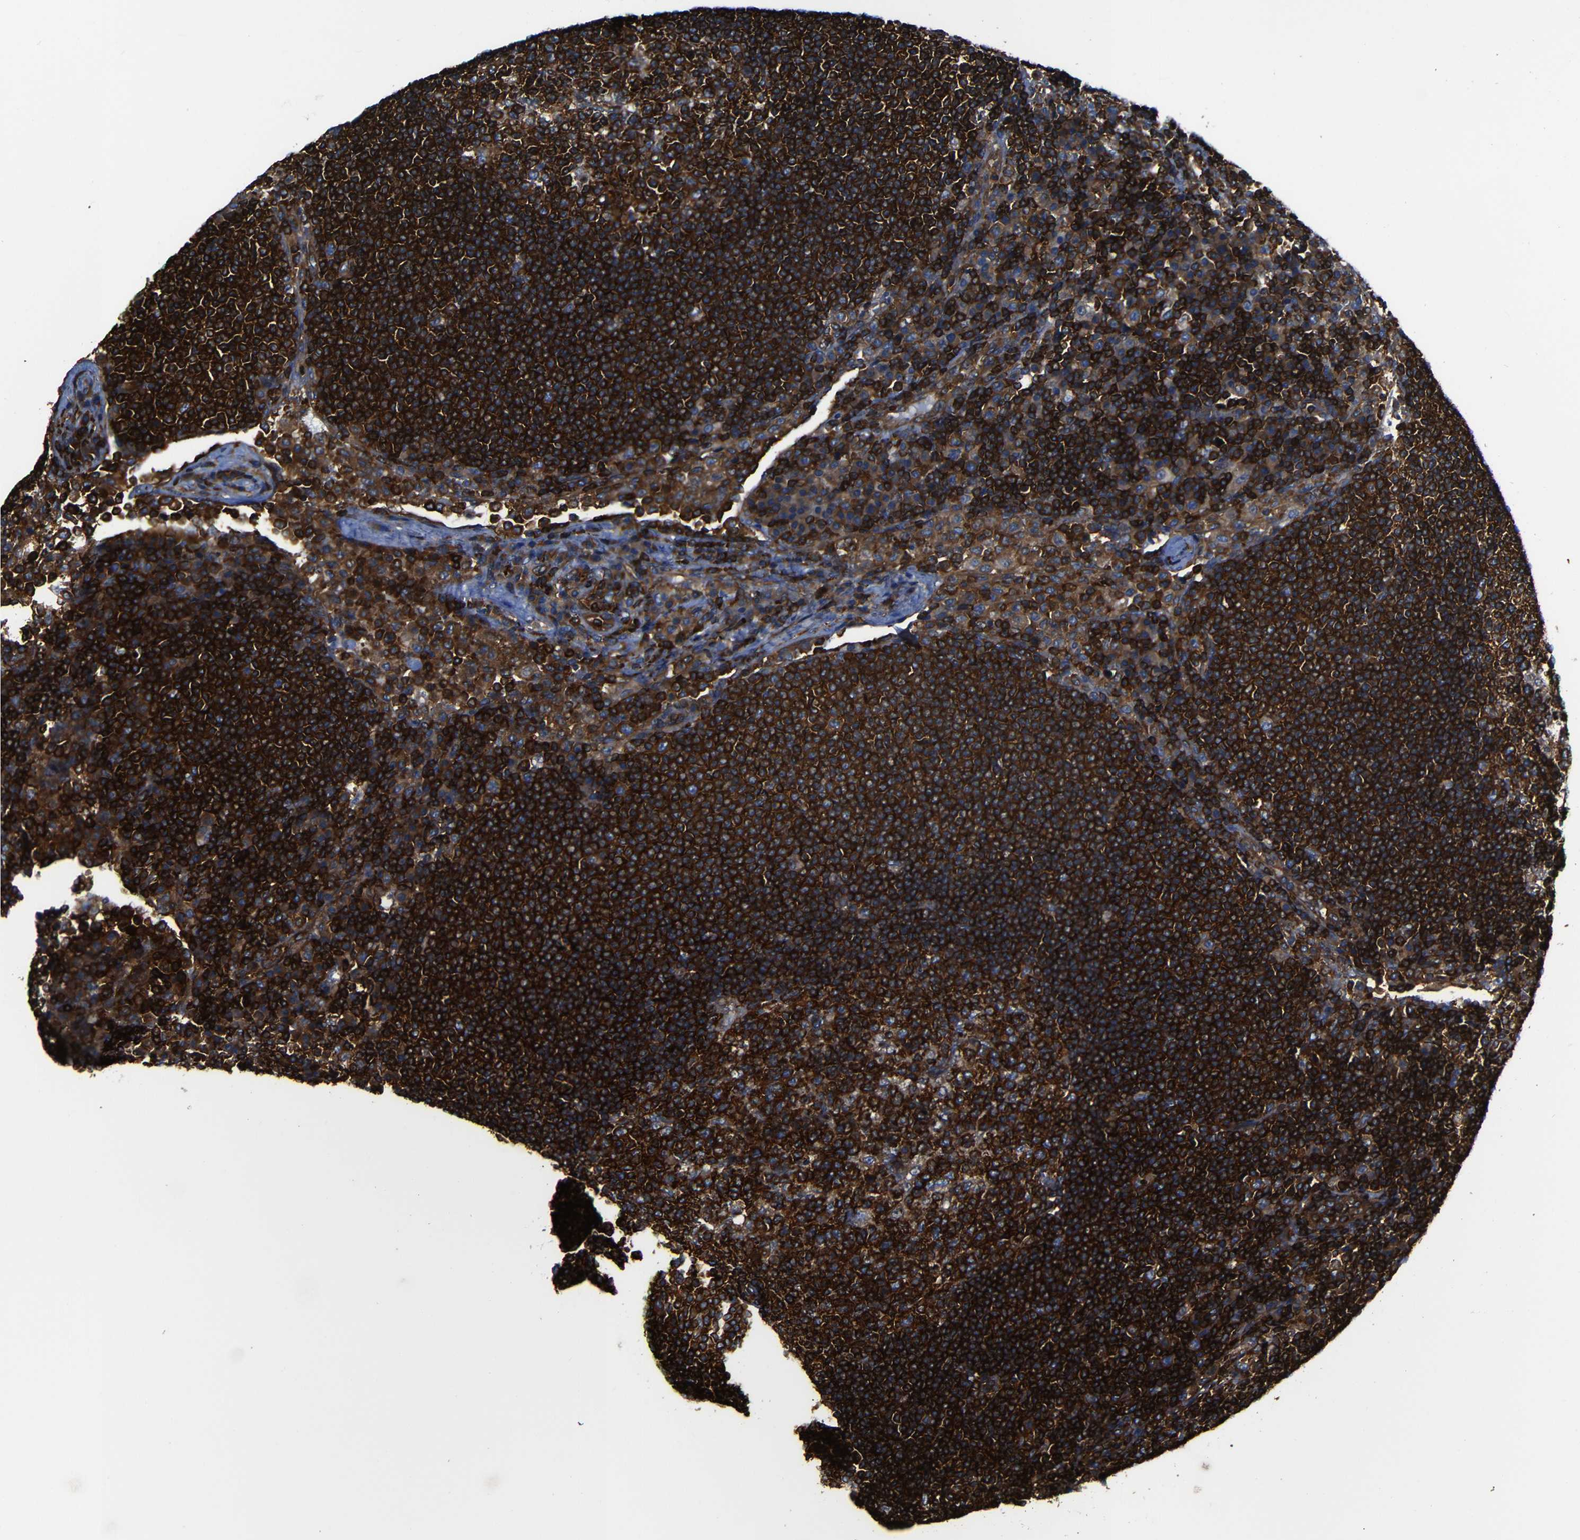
{"staining": {"intensity": "strong", "quantity": ">75%", "location": "cytoplasmic/membranous"}, "tissue": "lymph node", "cell_type": "Germinal center cells", "image_type": "normal", "snomed": [{"axis": "morphology", "description": "Normal tissue, NOS"}, {"axis": "topography", "description": "Lymph node"}], "caption": "This histopathology image reveals immunohistochemistry staining of unremarkable human lymph node, with high strong cytoplasmic/membranous staining in about >75% of germinal center cells.", "gene": "ARHGEF1", "patient": {"sex": "female", "age": 53}}